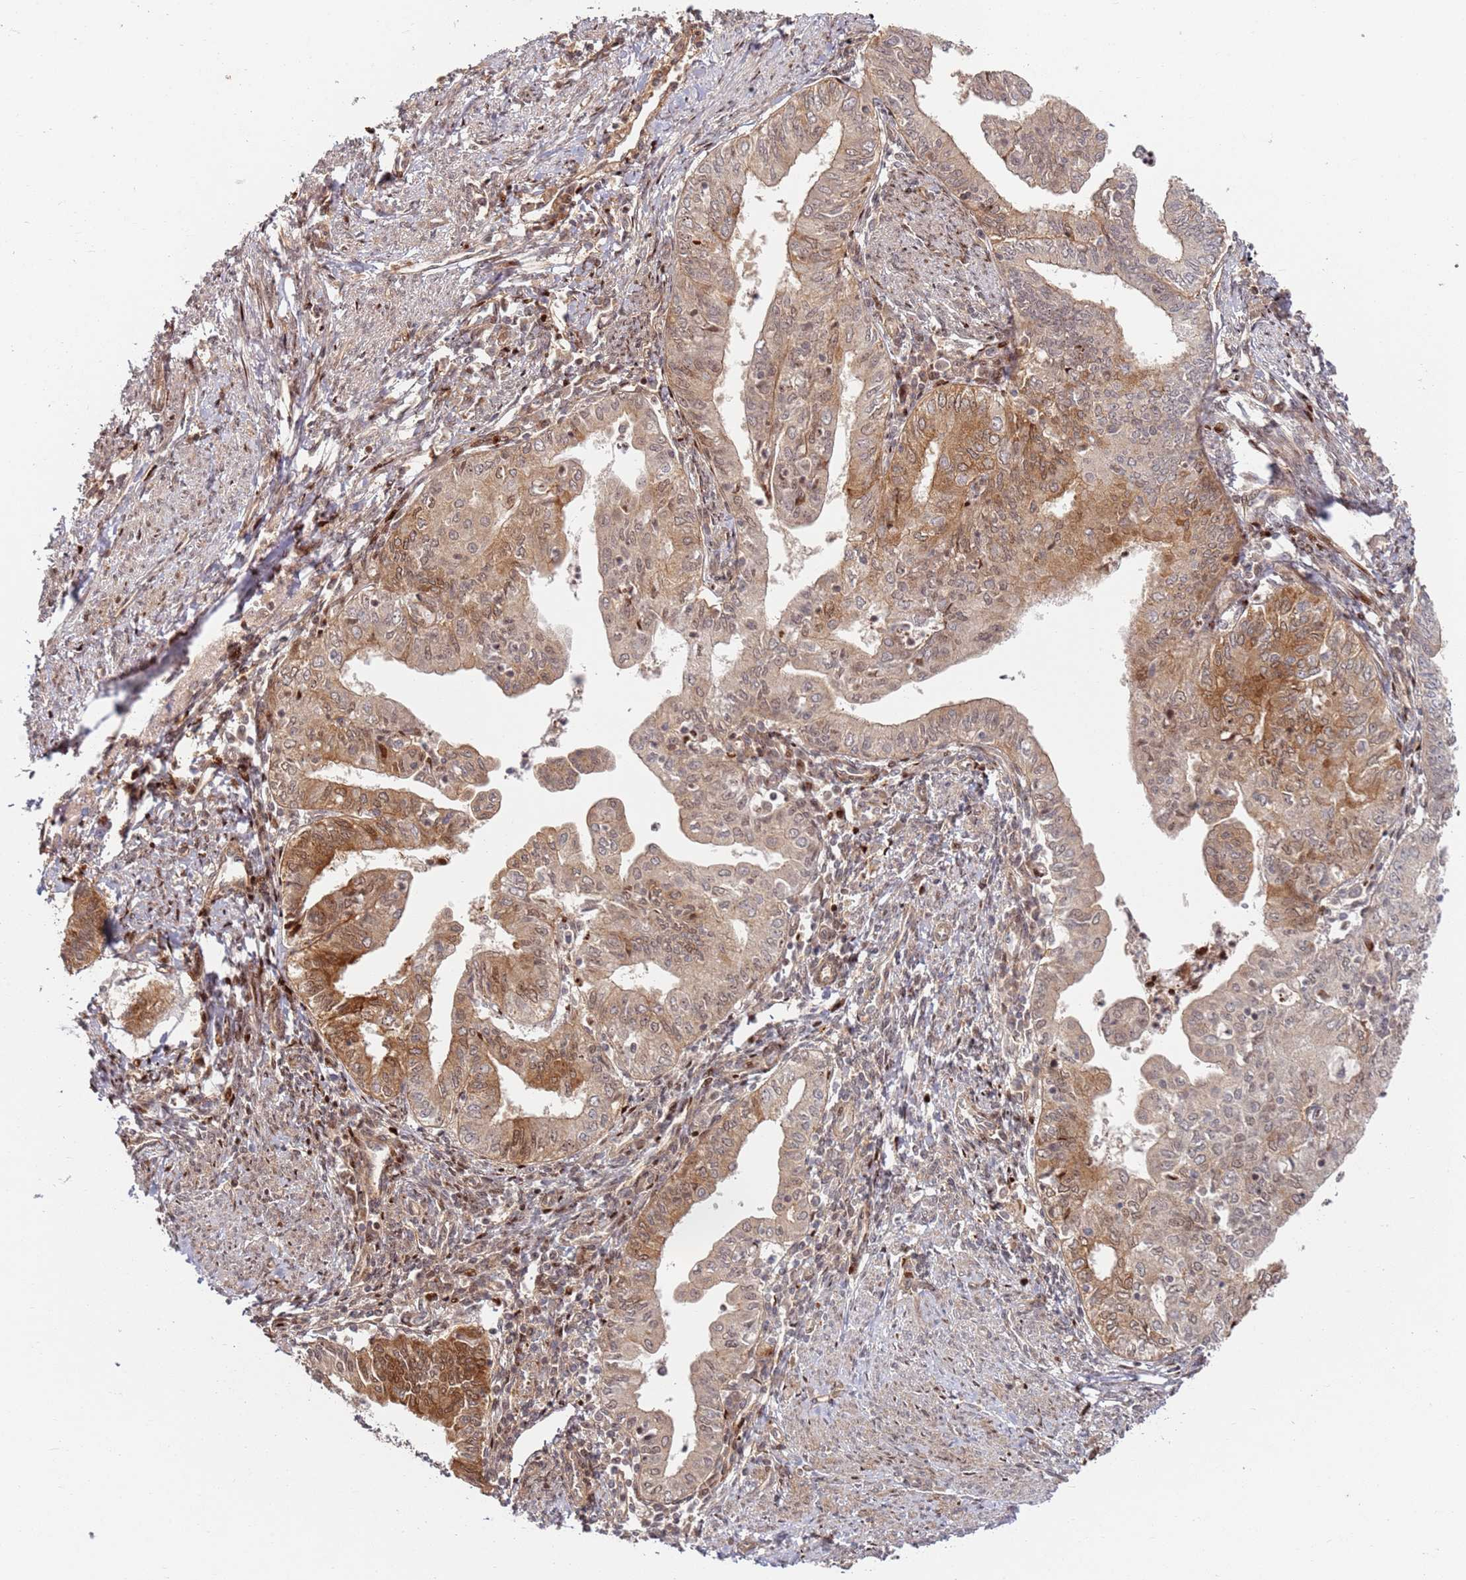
{"staining": {"intensity": "moderate", "quantity": "25%-75%", "location": "cytoplasmic/membranous,nuclear"}, "tissue": "endometrial cancer", "cell_type": "Tumor cells", "image_type": "cancer", "snomed": [{"axis": "morphology", "description": "Adenocarcinoma, NOS"}, {"axis": "topography", "description": "Endometrium"}], "caption": "There is medium levels of moderate cytoplasmic/membranous and nuclear positivity in tumor cells of endometrial adenocarcinoma, as demonstrated by immunohistochemical staining (brown color).", "gene": "TMEM233", "patient": {"sex": "female", "age": 66}}